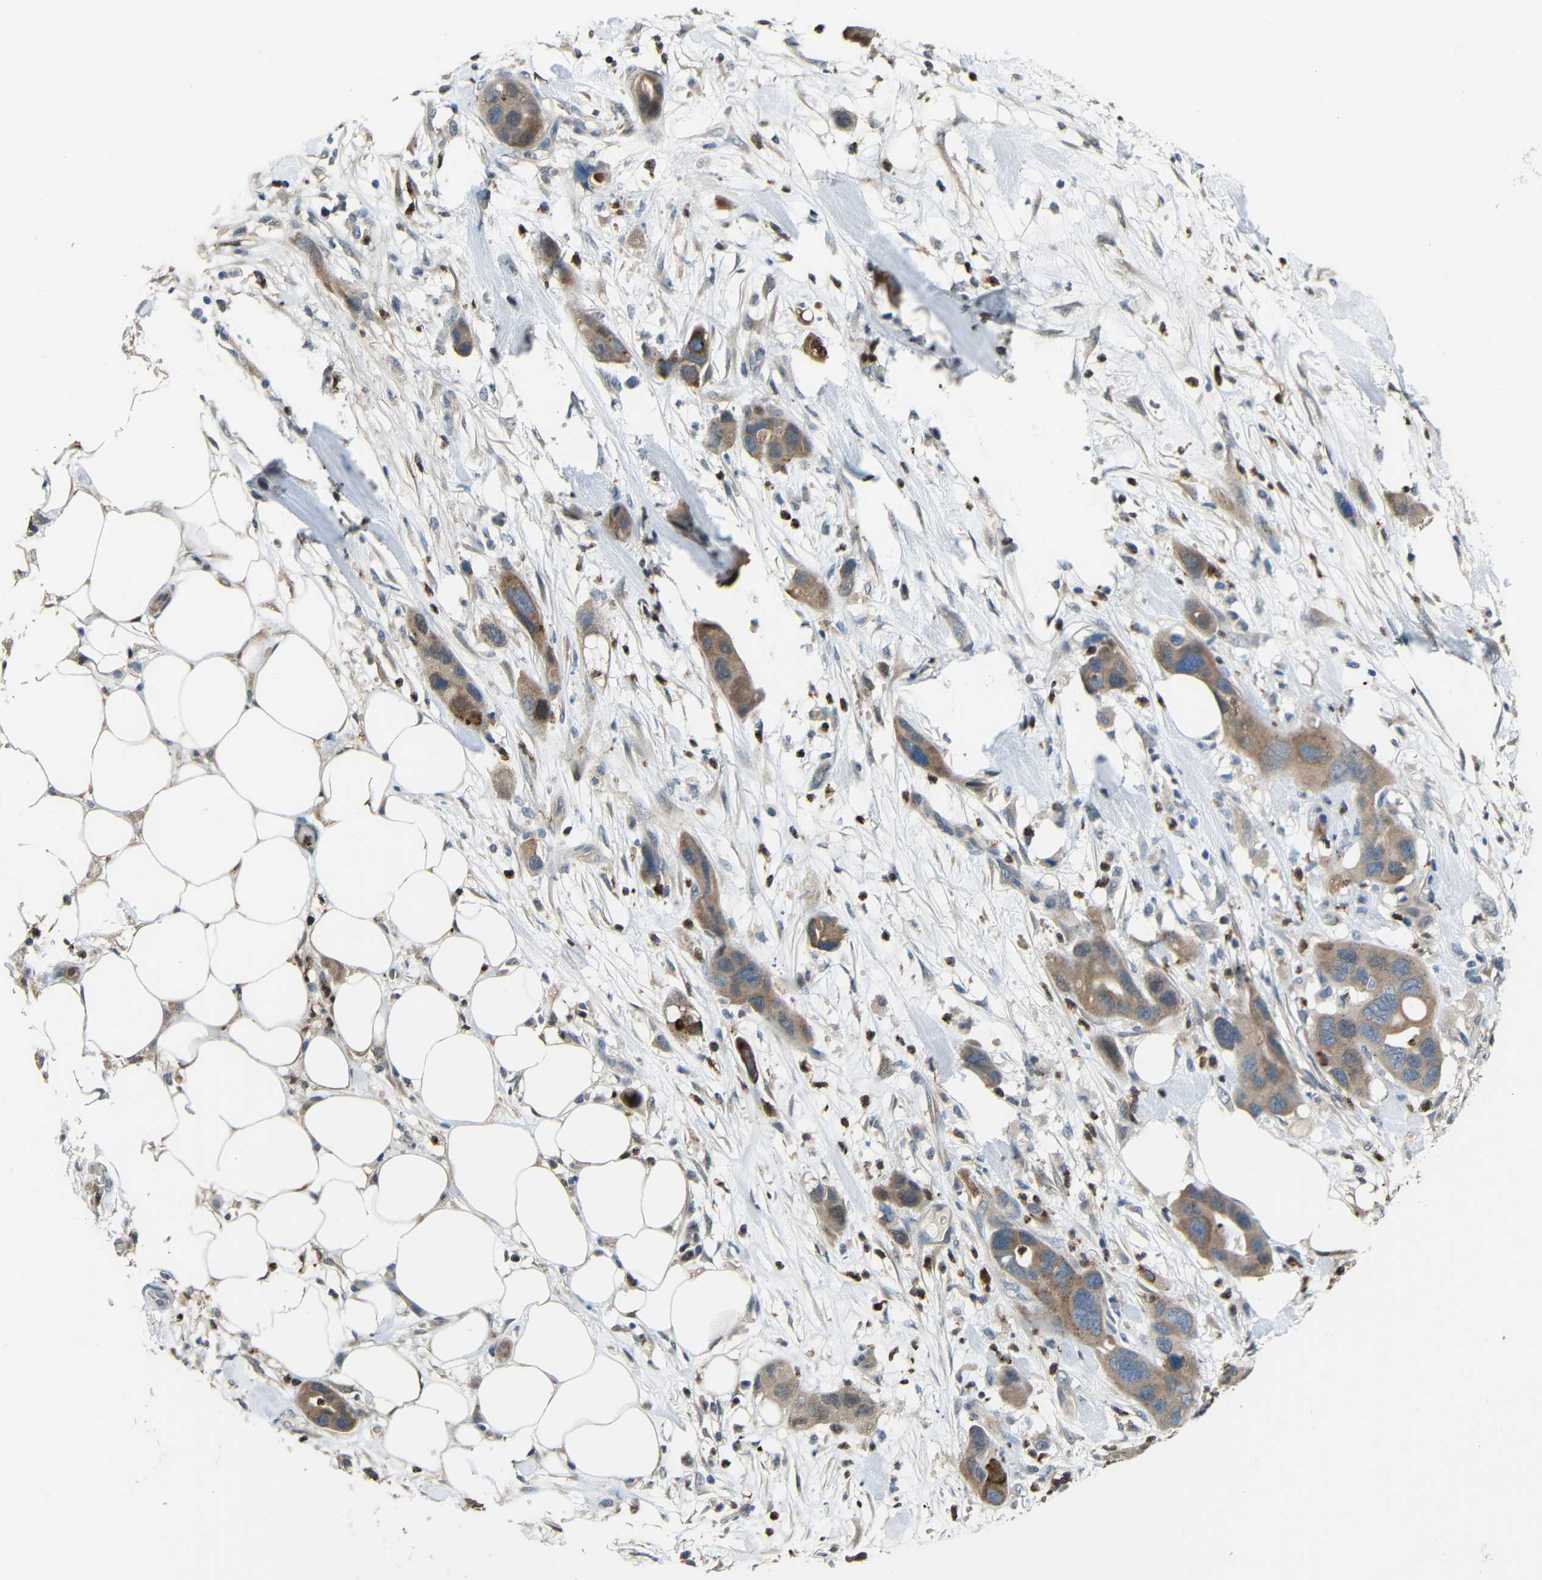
{"staining": {"intensity": "moderate", "quantity": ">75%", "location": "cytoplasmic/membranous"}, "tissue": "pancreatic cancer", "cell_type": "Tumor cells", "image_type": "cancer", "snomed": [{"axis": "morphology", "description": "Adenocarcinoma, NOS"}, {"axis": "topography", "description": "Pancreas"}], "caption": "Pancreatic cancer (adenocarcinoma) stained with immunohistochemistry (IHC) shows moderate cytoplasmic/membranous expression in about >75% of tumor cells.", "gene": "STBD1", "patient": {"sex": "female", "age": 71}}